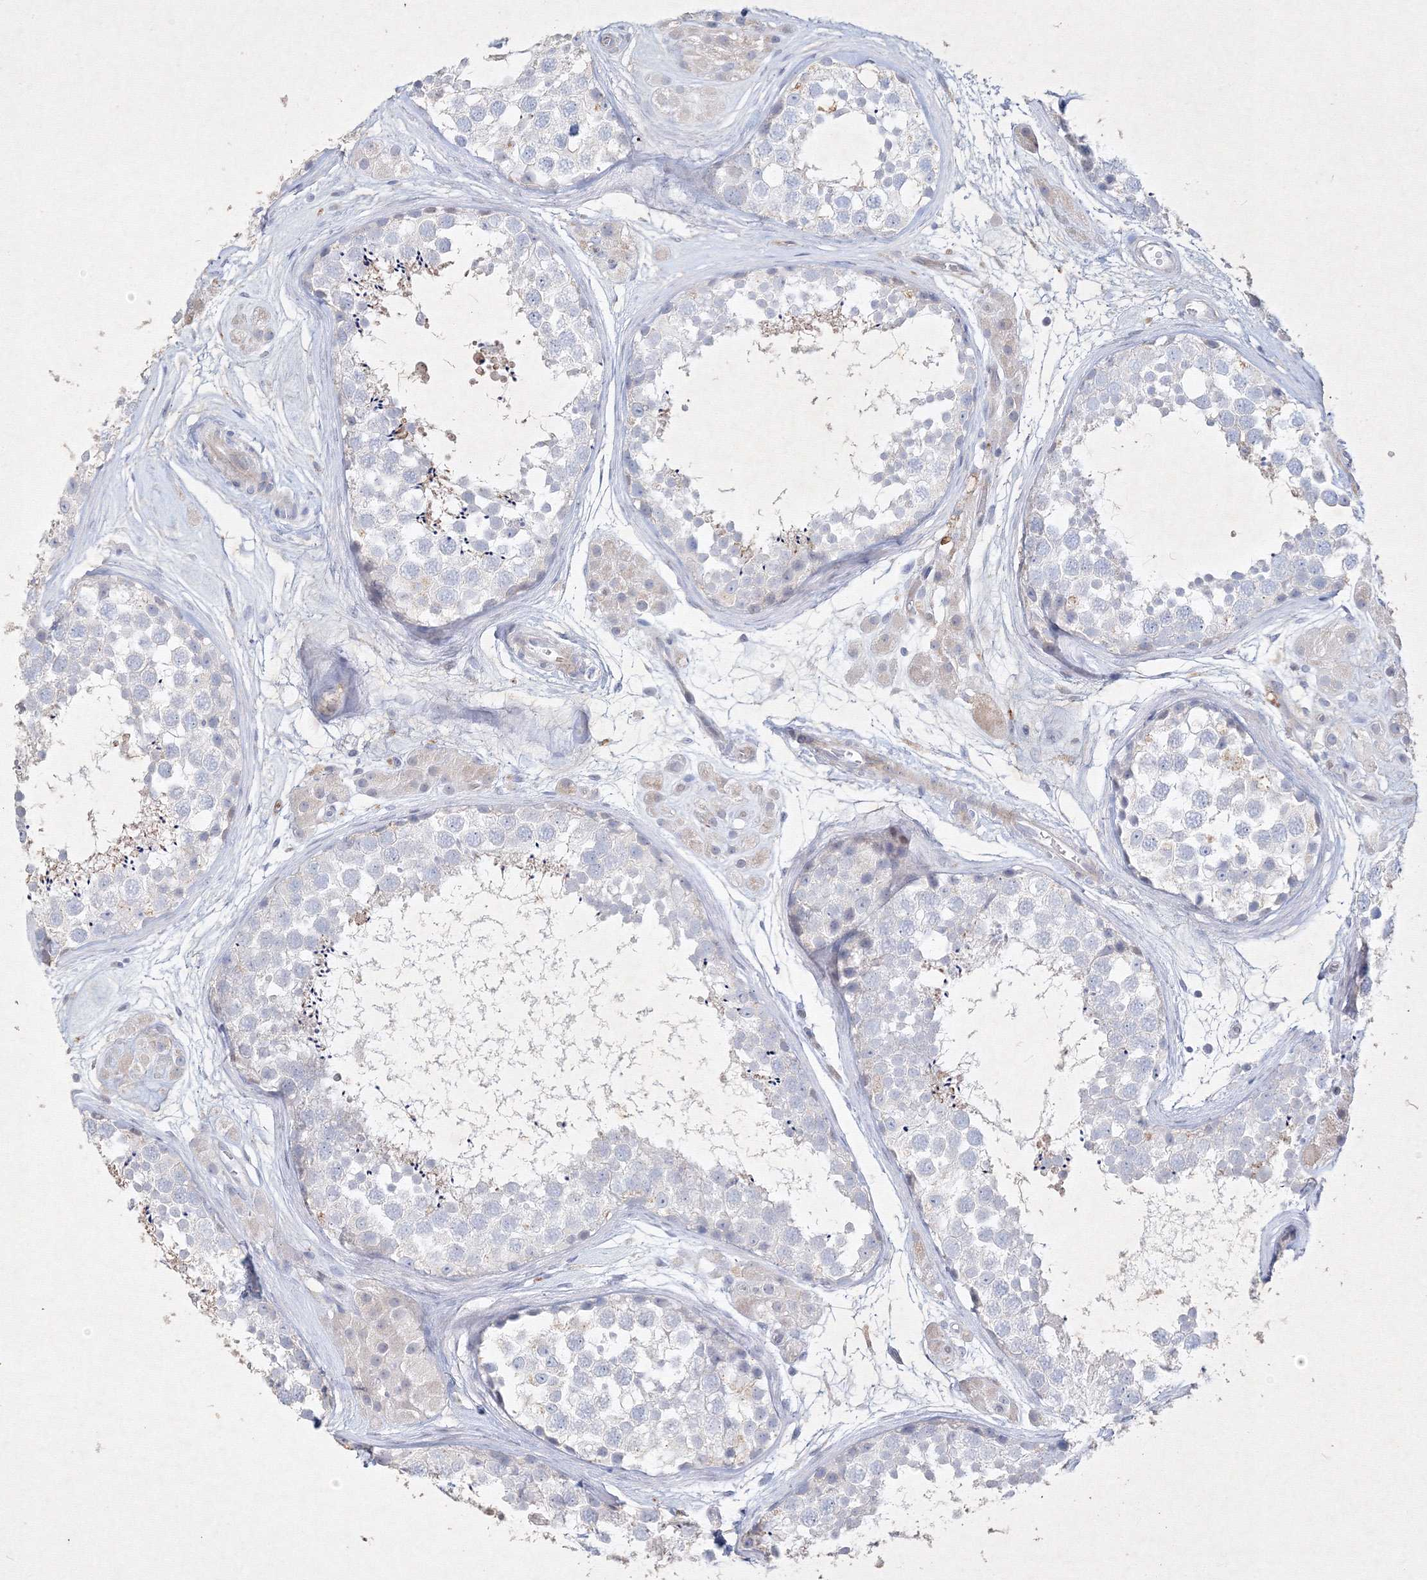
{"staining": {"intensity": "negative", "quantity": "none", "location": "none"}, "tissue": "testis", "cell_type": "Cells in seminiferous ducts", "image_type": "normal", "snomed": [{"axis": "morphology", "description": "Normal tissue, NOS"}, {"axis": "topography", "description": "Testis"}], "caption": "Testis stained for a protein using immunohistochemistry shows no positivity cells in seminiferous ducts.", "gene": "CXXC4", "patient": {"sex": "male", "age": 56}}